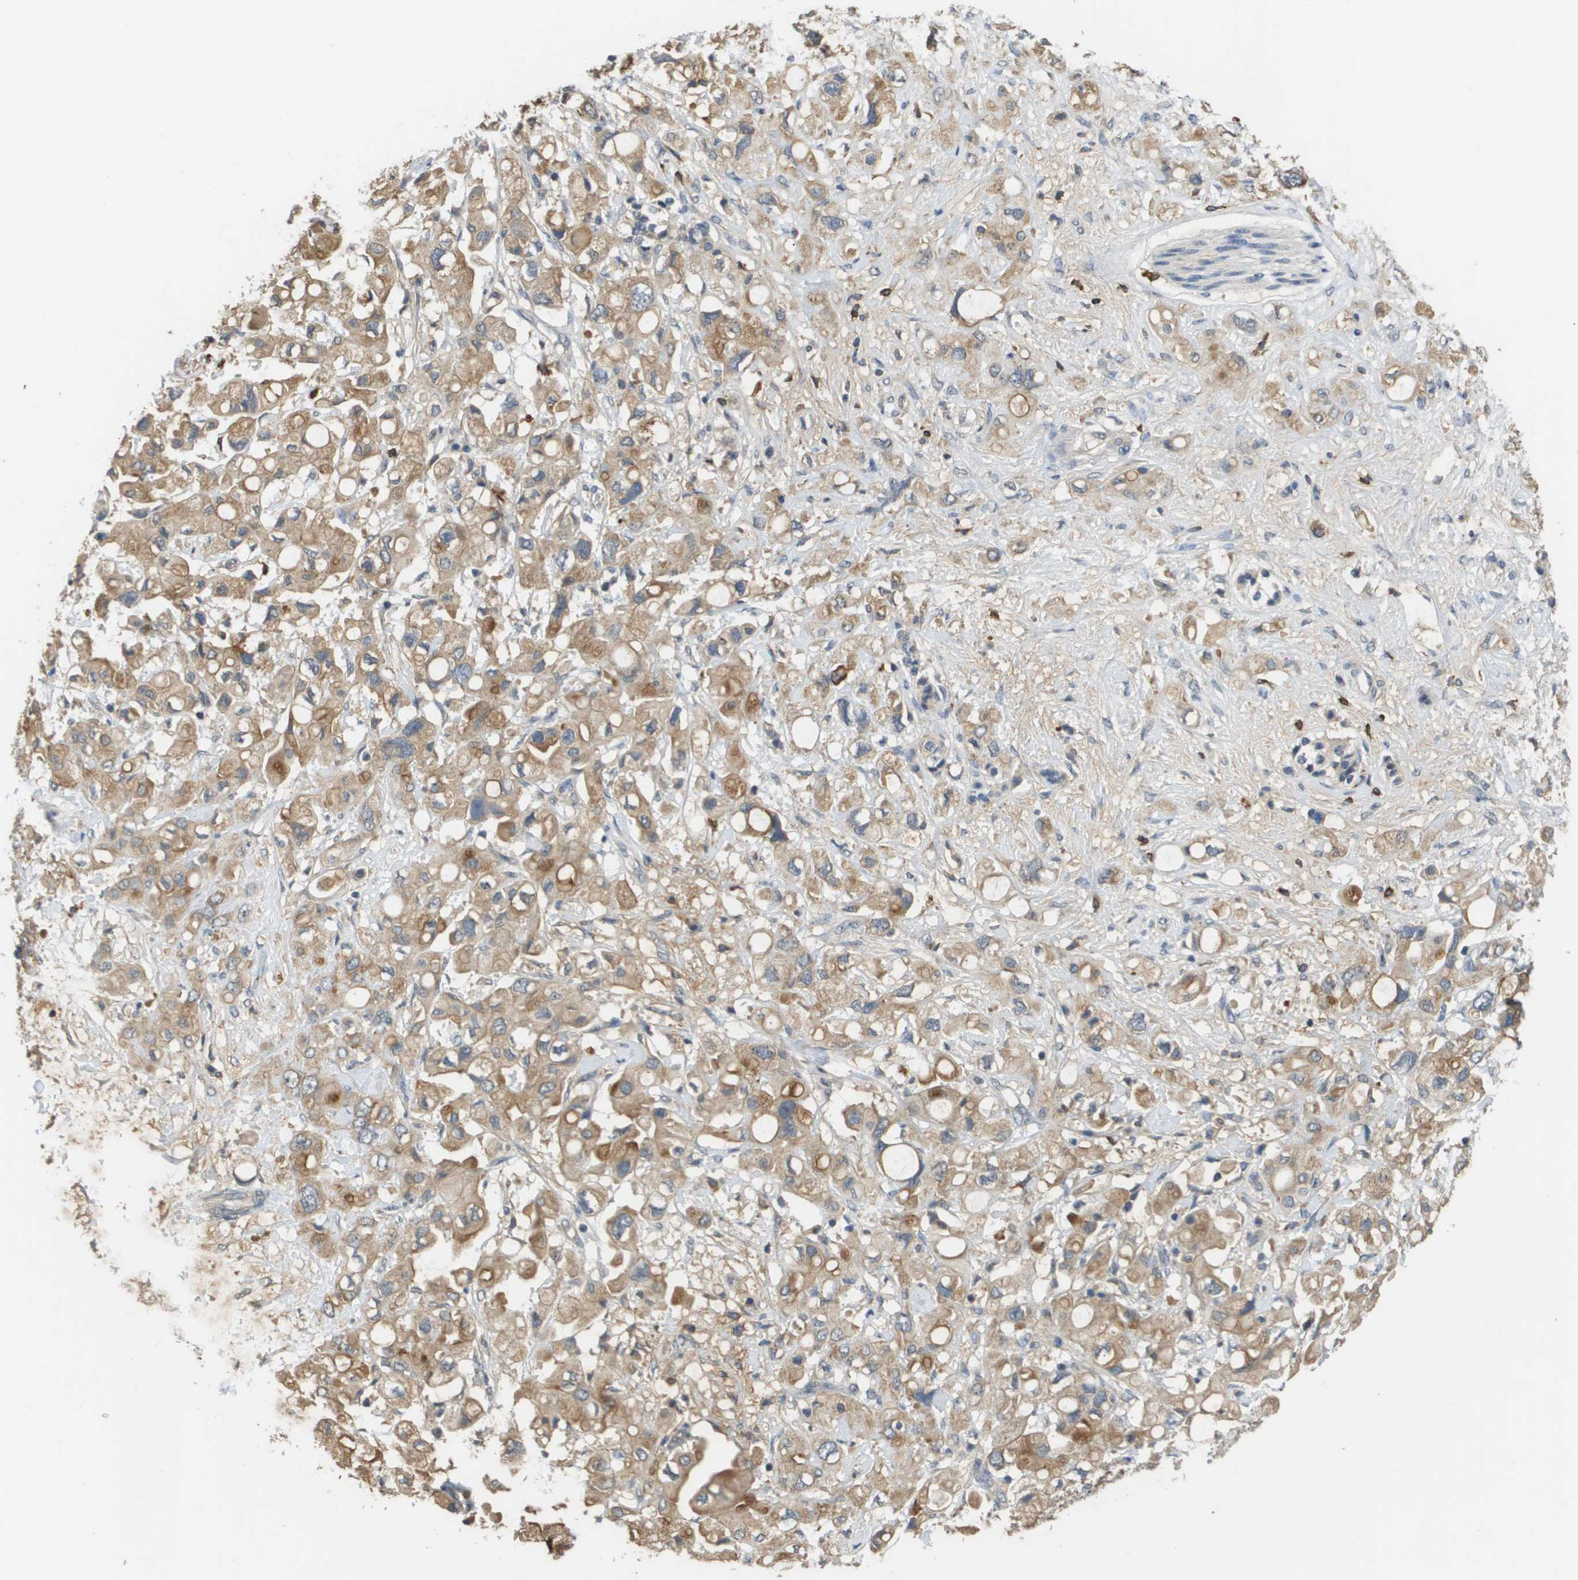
{"staining": {"intensity": "moderate", "quantity": ">75%", "location": "cytoplasmic/membranous"}, "tissue": "pancreatic cancer", "cell_type": "Tumor cells", "image_type": "cancer", "snomed": [{"axis": "morphology", "description": "Adenocarcinoma, NOS"}, {"axis": "topography", "description": "Pancreas"}], "caption": "The photomicrograph shows a brown stain indicating the presence of a protein in the cytoplasmic/membranous of tumor cells in pancreatic adenocarcinoma.", "gene": "RAB27B", "patient": {"sex": "female", "age": 56}}